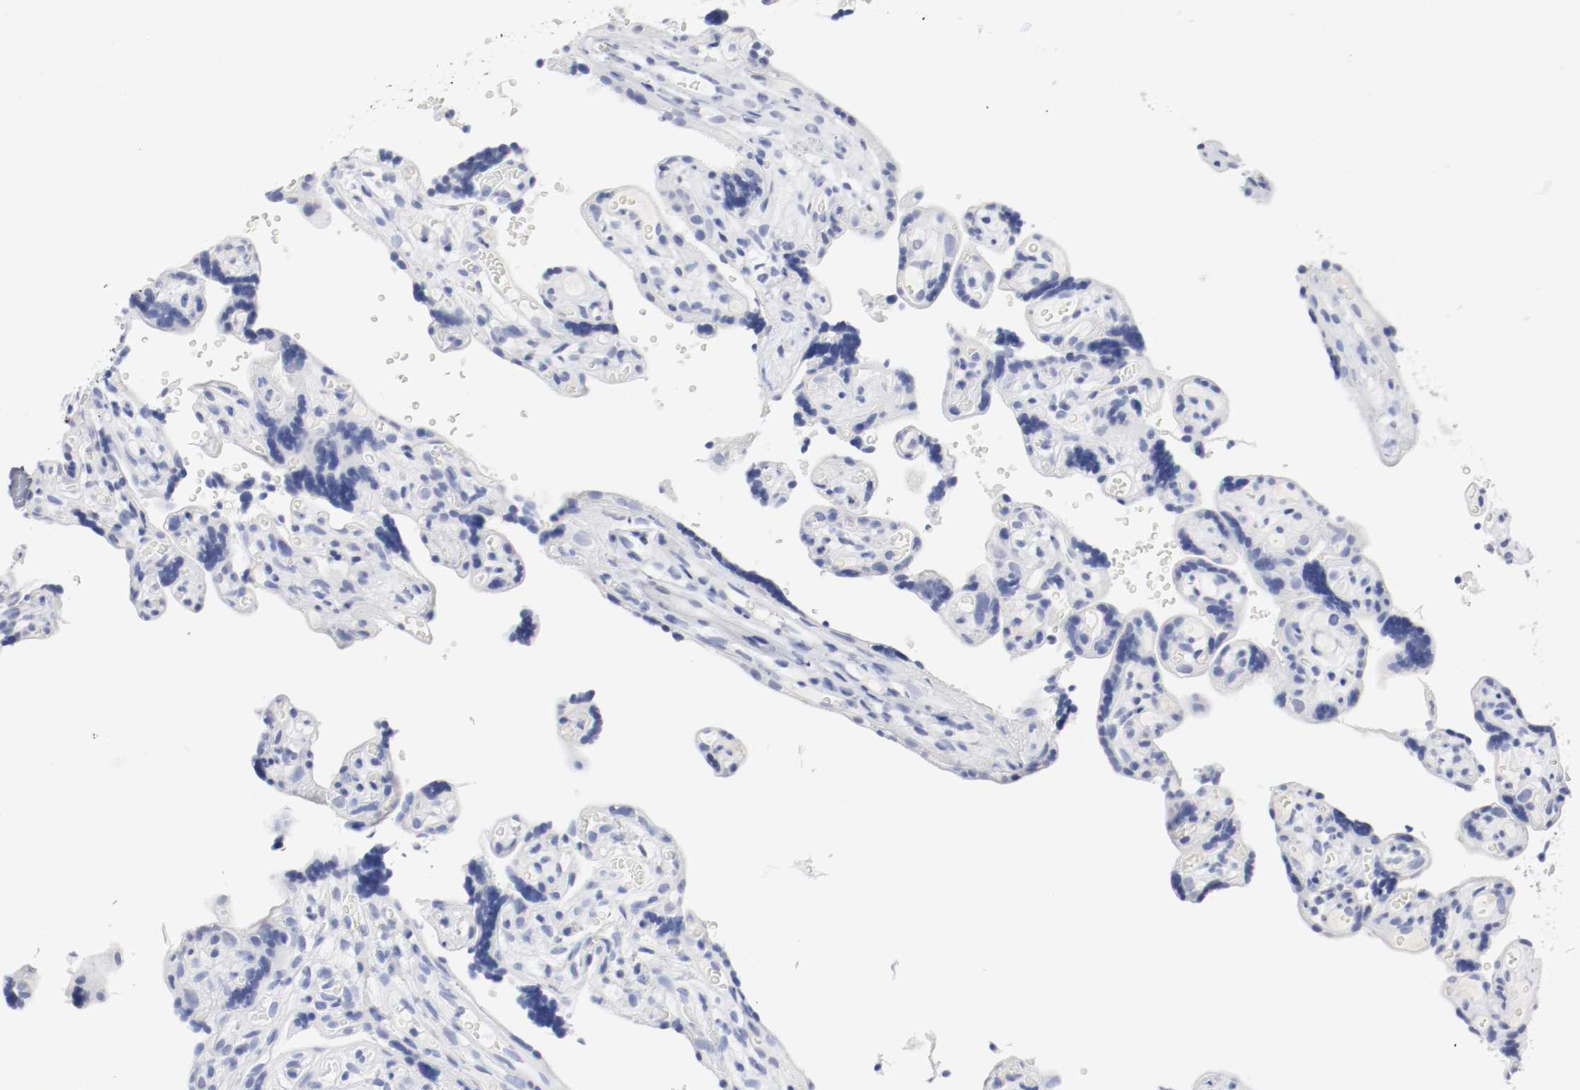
{"staining": {"intensity": "negative", "quantity": "none", "location": "none"}, "tissue": "placenta", "cell_type": "Decidual cells", "image_type": "normal", "snomed": [{"axis": "morphology", "description": "Normal tissue, NOS"}, {"axis": "topography", "description": "Placenta"}], "caption": "High power microscopy image of an immunohistochemistry photomicrograph of unremarkable placenta, revealing no significant staining in decidual cells.", "gene": "GAD1", "patient": {"sex": "female", "age": 30}}